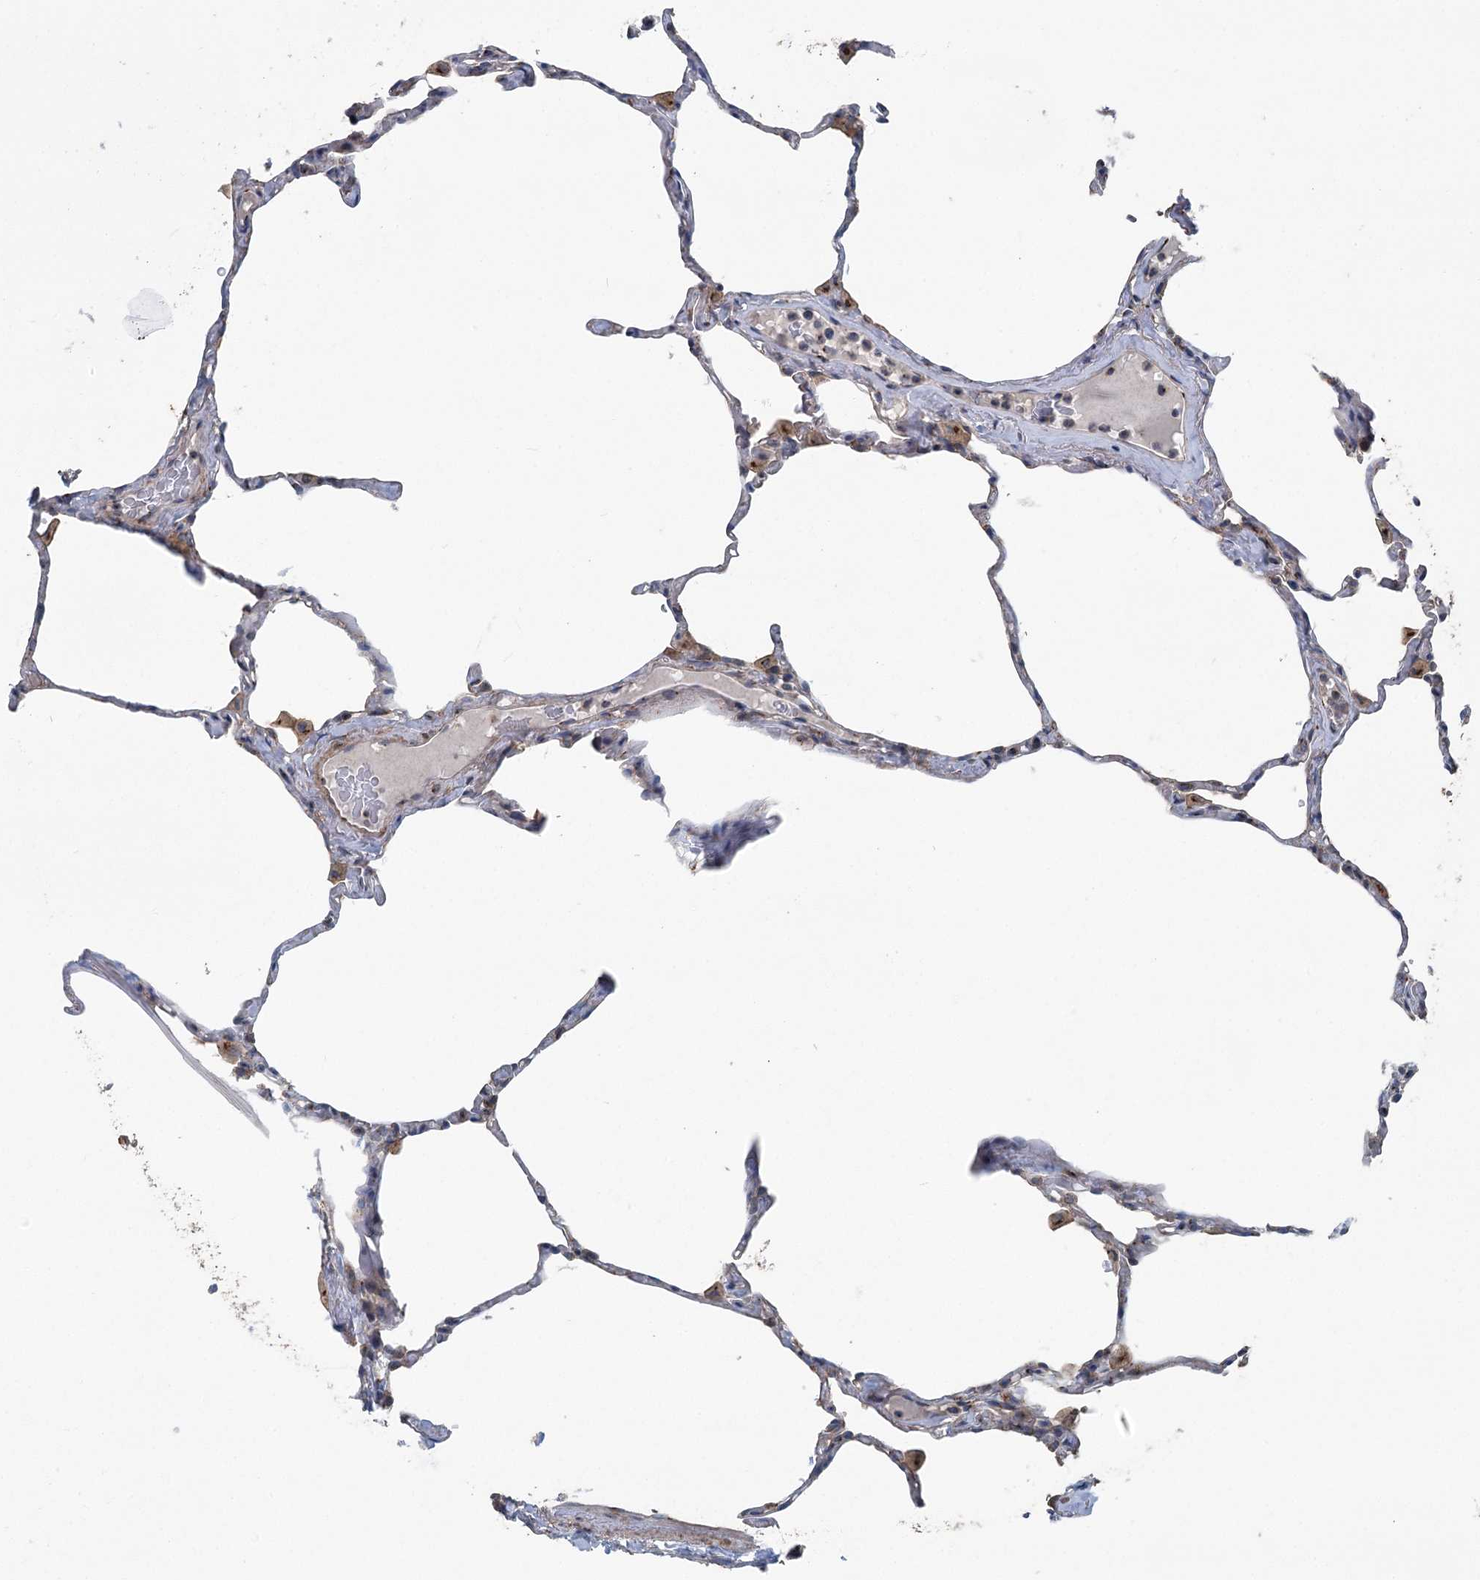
{"staining": {"intensity": "weak", "quantity": "<25%", "location": "cytoplasmic/membranous"}, "tissue": "lung", "cell_type": "Alveolar cells", "image_type": "normal", "snomed": [{"axis": "morphology", "description": "Normal tissue, NOS"}, {"axis": "topography", "description": "Lung"}], "caption": "This is a micrograph of immunohistochemistry staining of benign lung, which shows no staining in alveolar cells.", "gene": "ITIH5", "patient": {"sex": "male", "age": 65}}